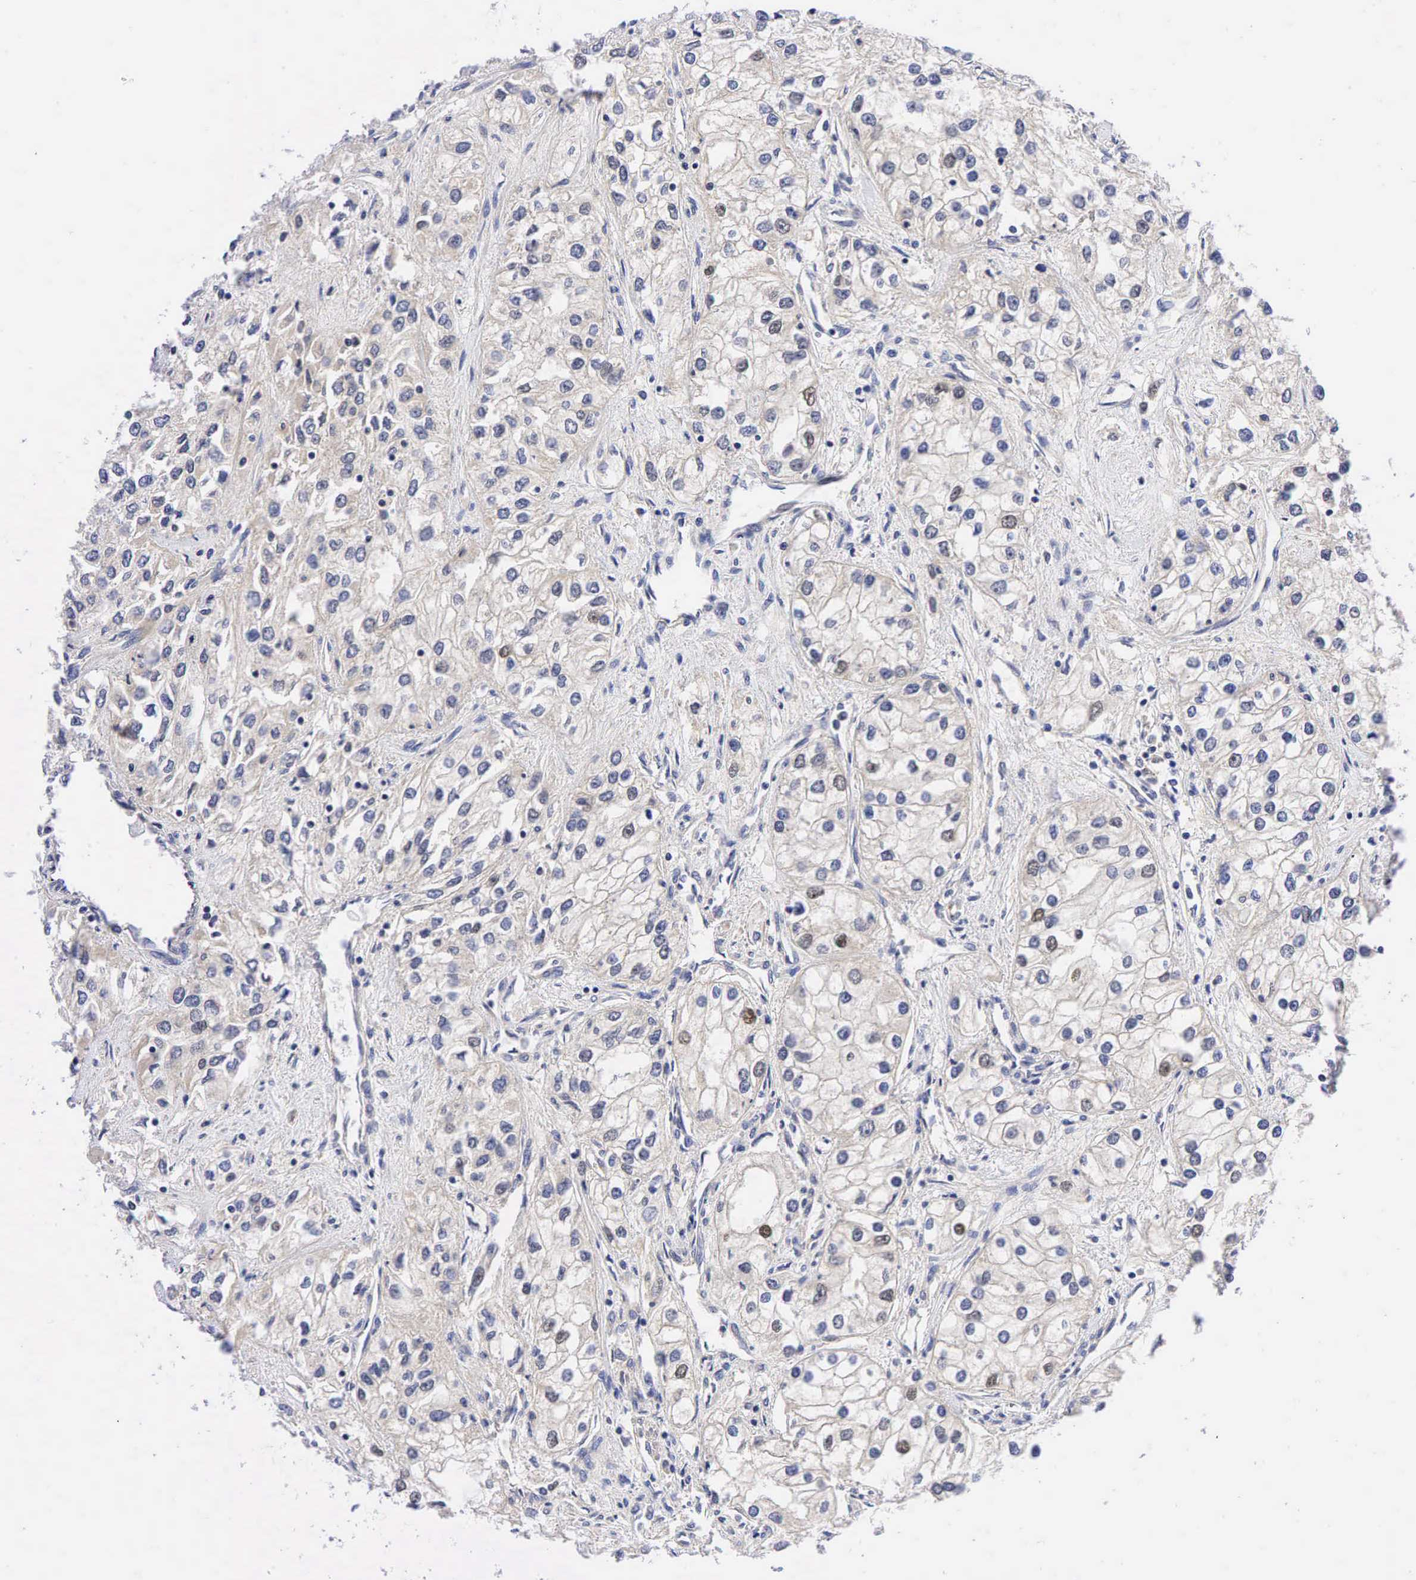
{"staining": {"intensity": "moderate", "quantity": "<25%", "location": "nuclear"}, "tissue": "renal cancer", "cell_type": "Tumor cells", "image_type": "cancer", "snomed": [{"axis": "morphology", "description": "Adenocarcinoma, NOS"}, {"axis": "topography", "description": "Kidney"}], "caption": "Human adenocarcinoma (renal) stained with a protein marker reveals moderate staining in tumor cells.", "gene": "CCND1", "patient": {"sex": "male", "age": 57}}